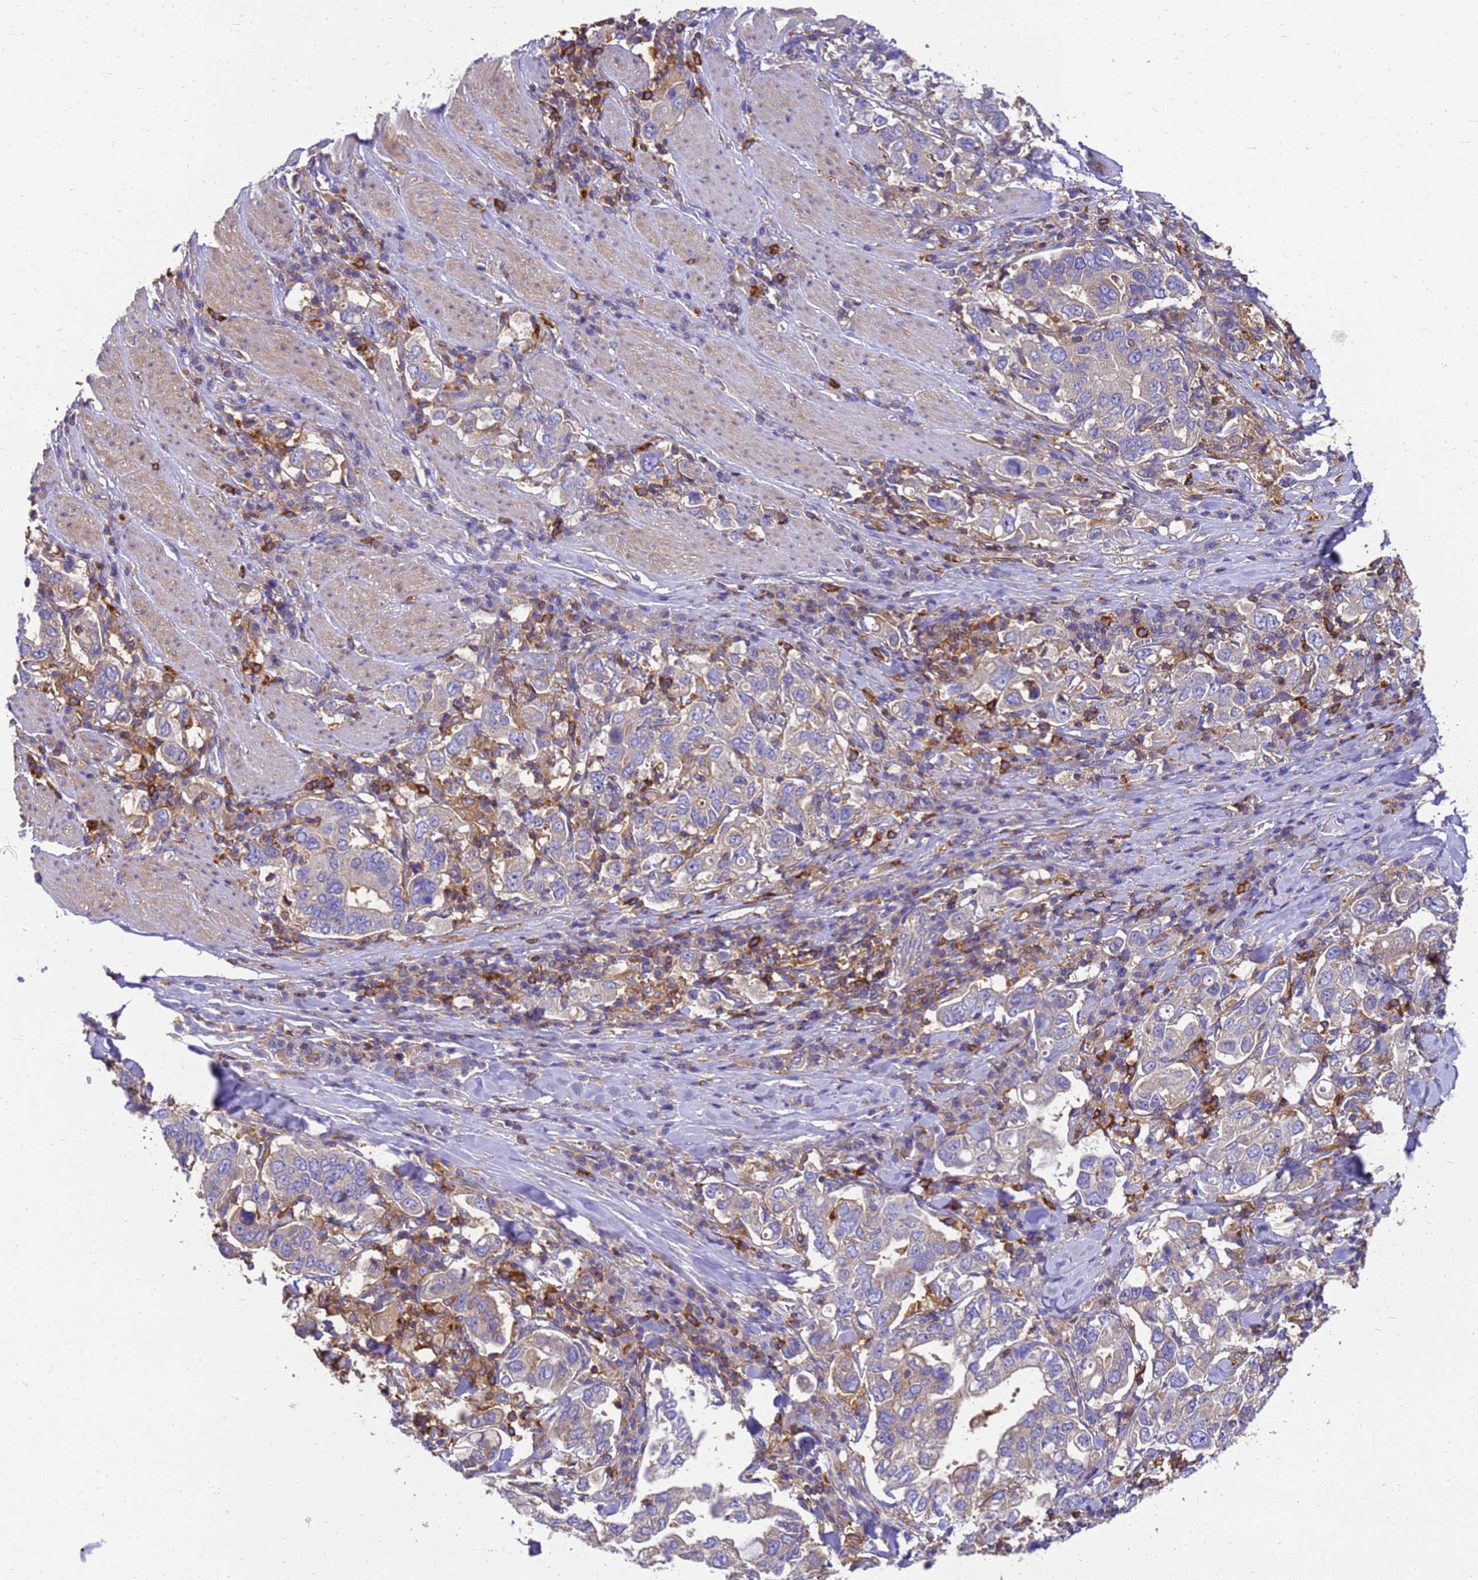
{"staining": {"intensity": "negative", "quantity": "none", "location": "none"}, "tissue": "stomach cancer", "cell_type": "Tumor cells", "image_type": "cancer", "snomed": [{"axis": "morphology", "description": "Adenocarcinoma, NOS"}, {"axis": "topography", "description": "Stomach, upper"}], "caption": "Immunohistochemistry (IHC) of stomach cancer reveals no positivity in tumor cells. Brightfield microscopy of immunohistochemistry (IHC) stained with DAB (brown) and hematoxylin (blue), captured at high magnification.", "gene": "ZNF235", "patient": {"sex": "male", "age": 62}}